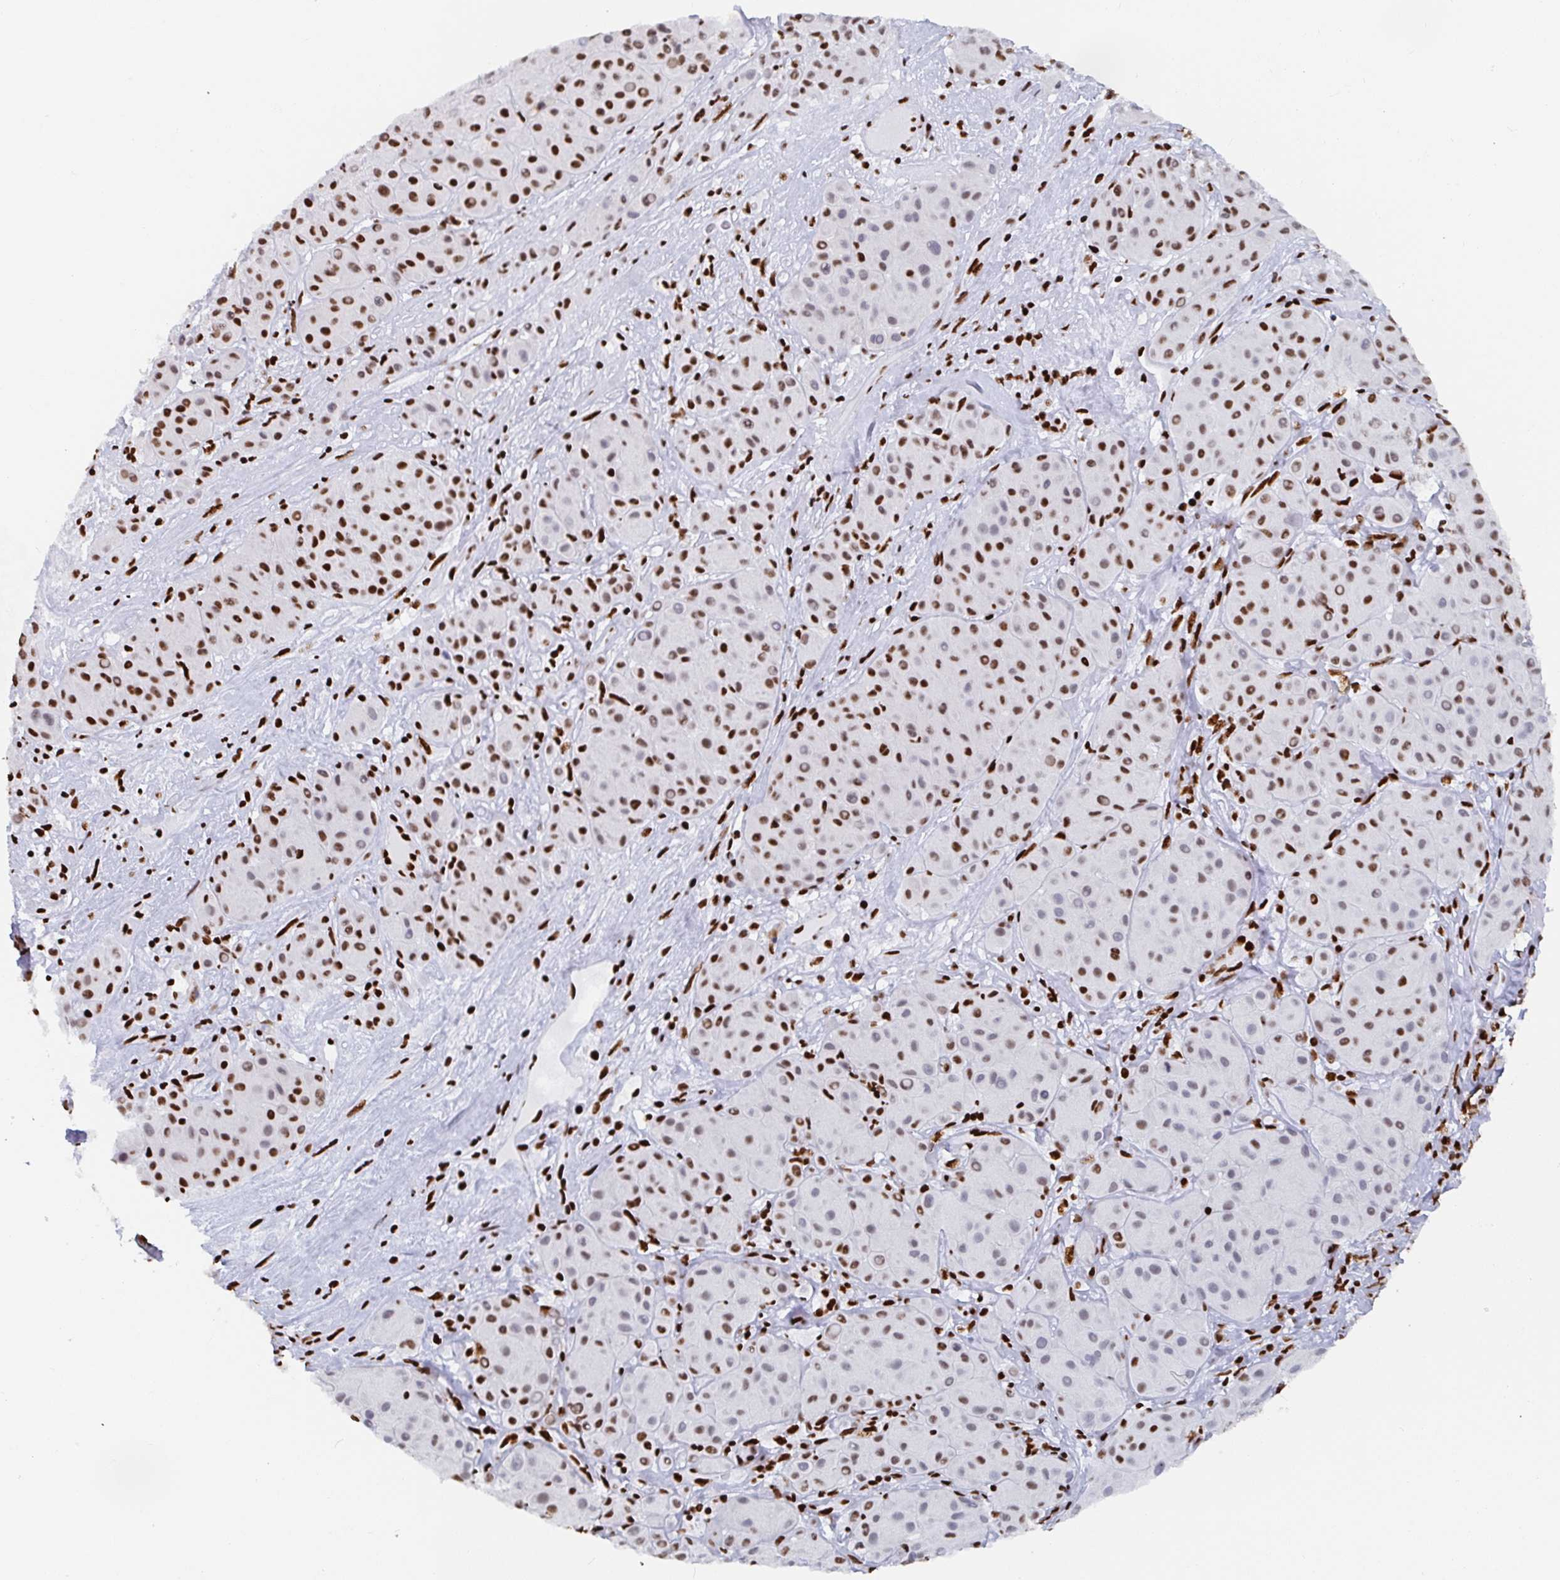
{"staining": {"intensity": "moderate", "quantity": "25%-75%", "location": "nuclear"}, "tissue": "melanoma", "cell_type": "Tumor cells", "image_type": "cancer", "snomed": [{"axis": "morphology", "description": "Malignant melanoma, Metastatic site"}, {"axis": "topography", "description": "Smooth muscle"}], "caption": "Melanoma stained with a protein marker displays moderate staining in tumor cells.", "gene": "EWSR1", "patient": {"sex": "male", "age": 41}}